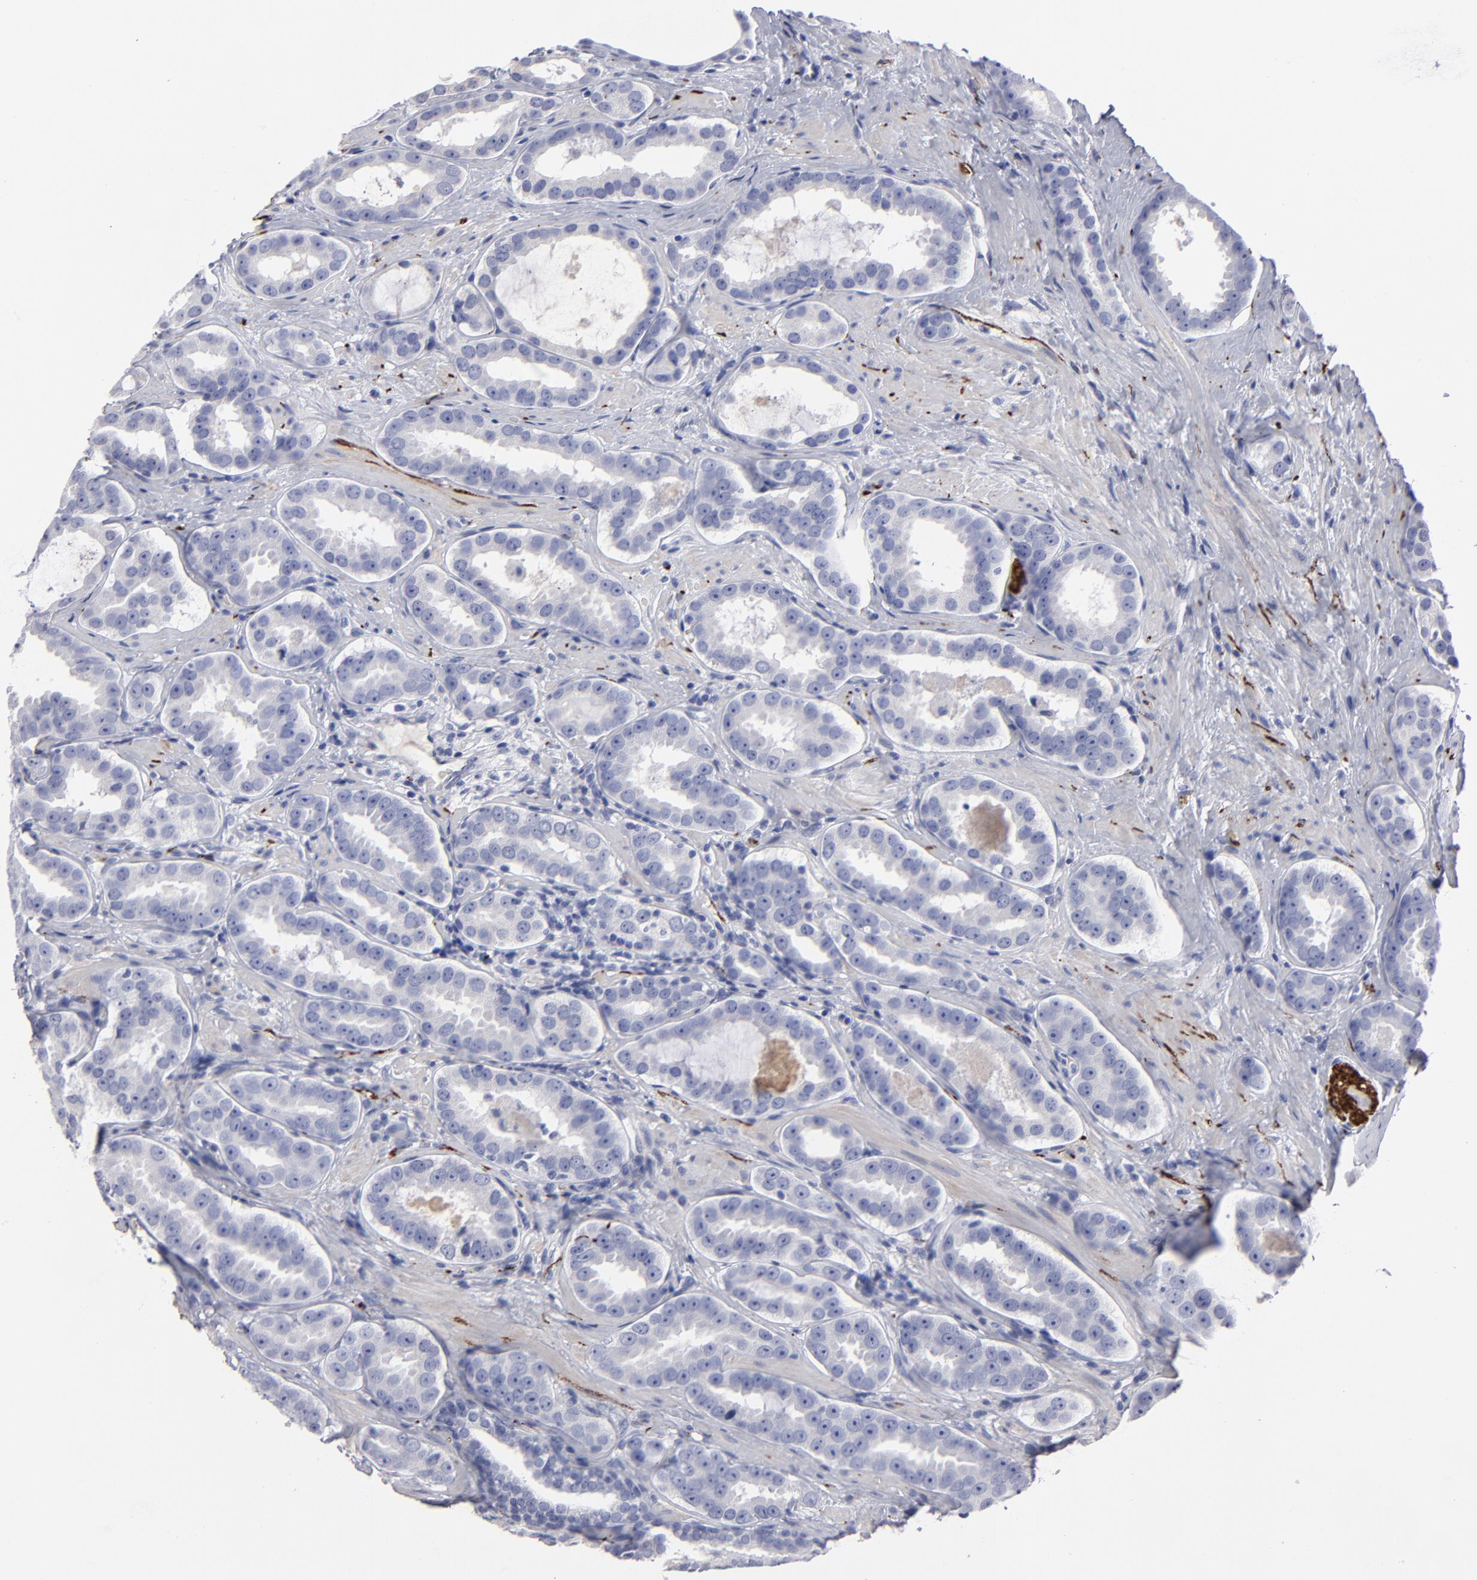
{"staining": {"intensity": "negative", "quantity": "none", "location": "none"}, "tissue": "prostate cancer", "cell_type": "Tumor cells", "image_type": "cancer", "snomed": [{"axis": "morphology", "description": "Adenocarcinoma, Low grade"}, {"axis": "topography", "description": "Prostate"}], "caption": "Immunohistochemistry histopathology image of neoplastic tissue: prostate cancer stained with DAB shows no significant protein positivity in tumor cells.", "gene": "CADM3", "patient": {"sex": "male", "age": 59}}